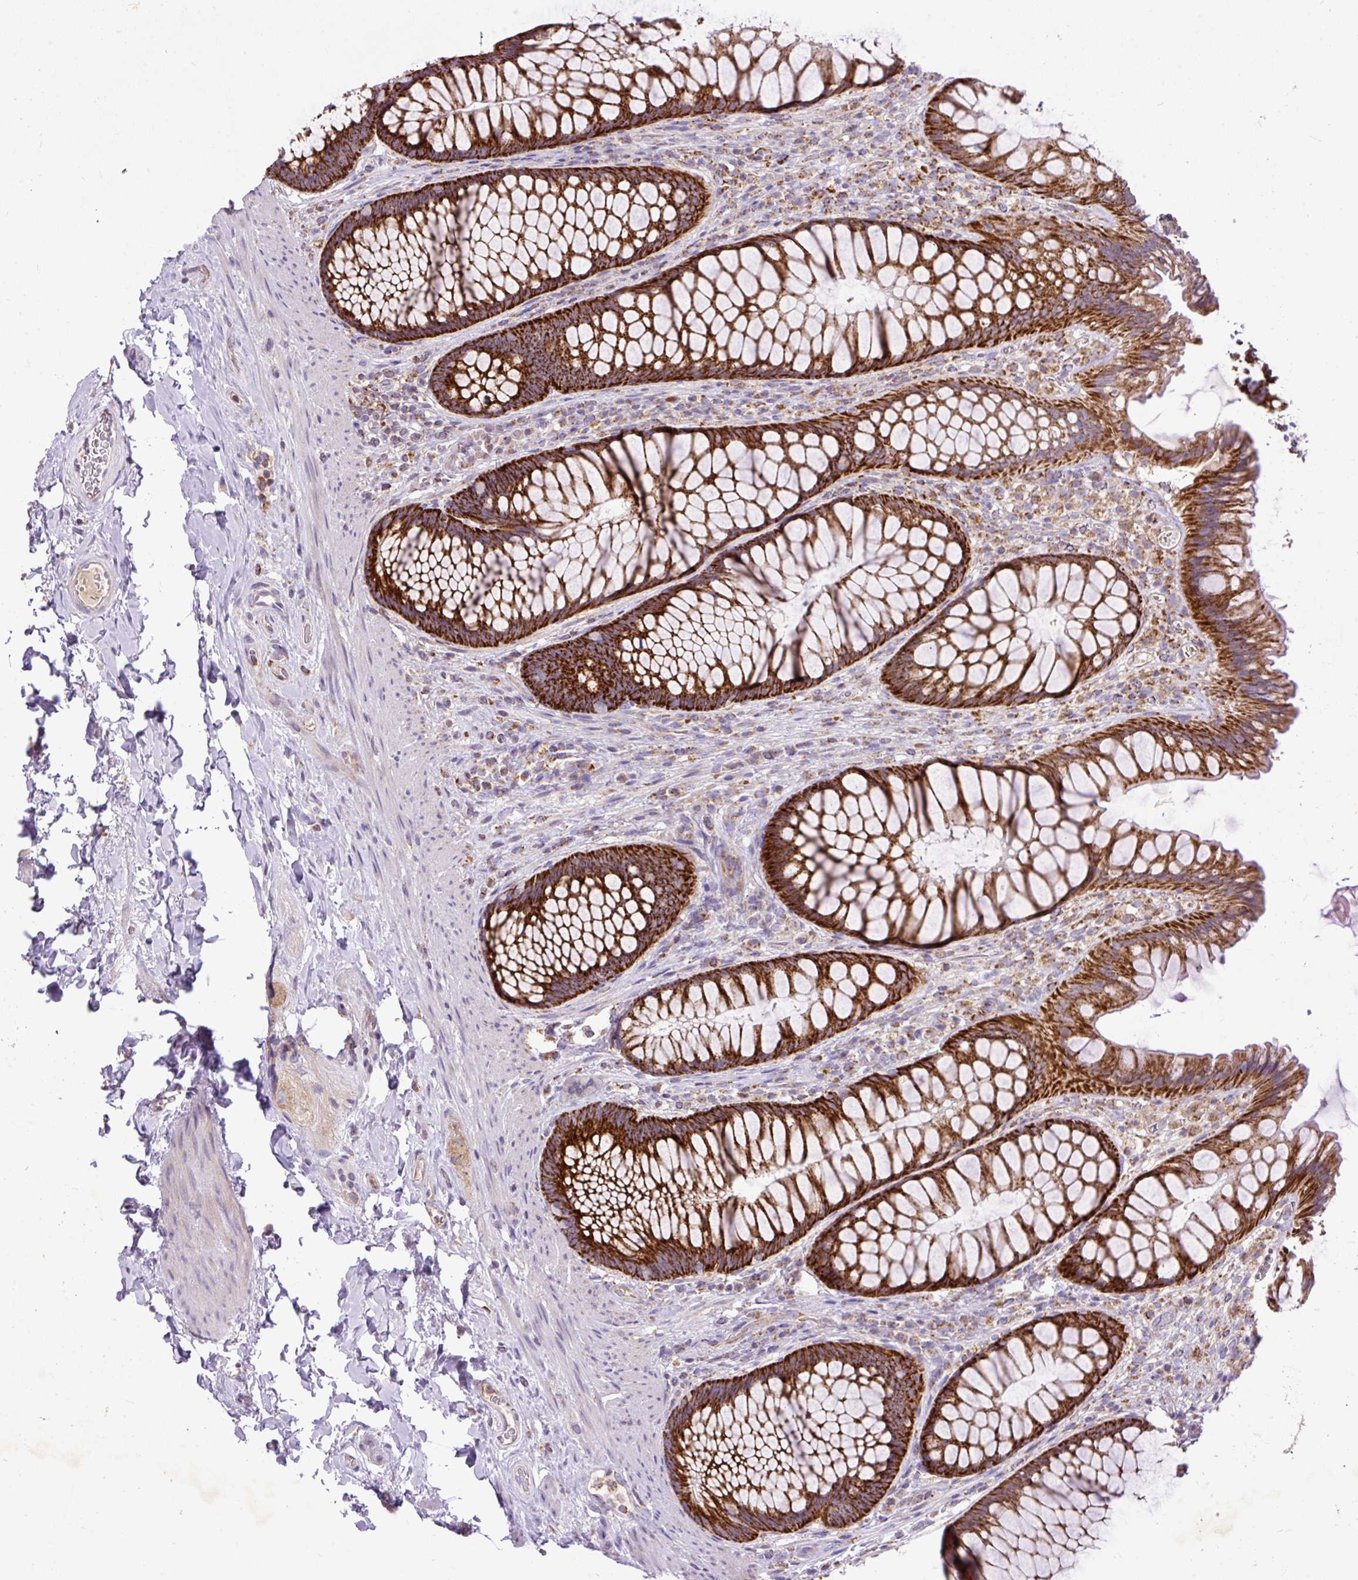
{"staining": {"intensity": "strong", "quantity": ">75%", "location": "cytoplasmic/membranous"}, "tissue": "rectum", "cell_type": "Glandular cells", "image_type": "normal", "snomed": [{"axis": "morphology", "description": "Normal tissue, NOS"}, {"axis": "topography", "description": "Rectum"}], "caption": "Glandular cells exhibit strong cytoplasmic/membranous expression in about >75% of cells in benign rectum.", "gene": "TOMM40", "patient": {"sex": "male", "age": 53}}